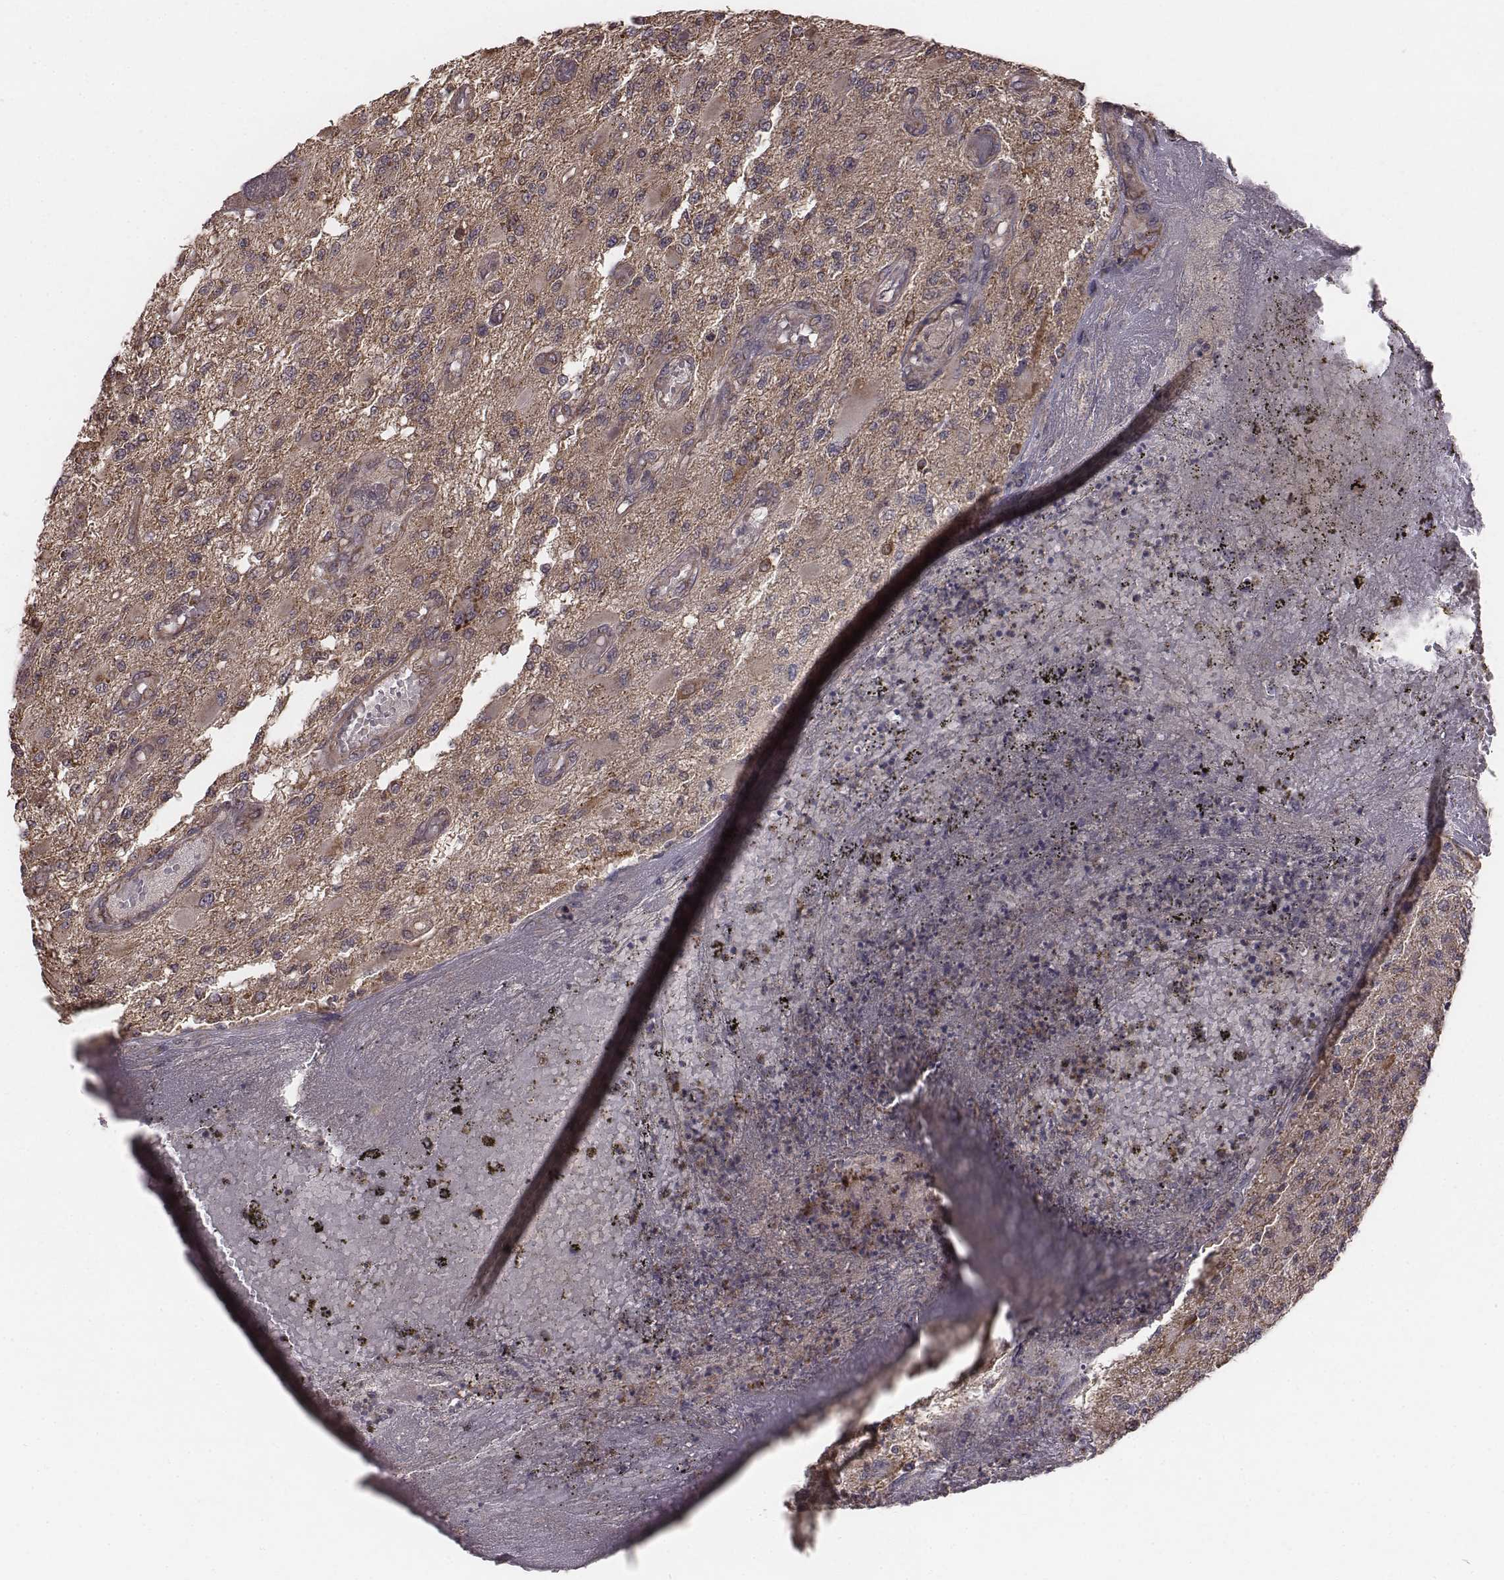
{"staining": {"intensity": "moderate", "quantity": ">75%", "location": "cytoplasmic/membranous"}, "tissue": "glioma", "cell_type": "Tumor cells", "image_type": "cancer", "snomed": [{"axis": "morphology", "description": "Glioma, malignant, High grade"}, {"axis": "topography", "description": "Brain"}], "caption": "Moderate cytoplasmic/membranous positivity is identified in approximately >75% of tumor cells in glioma. (brown staining indicates protein expression, while blue staining denotes nuclei).", "gene": "PDCD2L", "patient": {"sex": "female", "age": 63}}